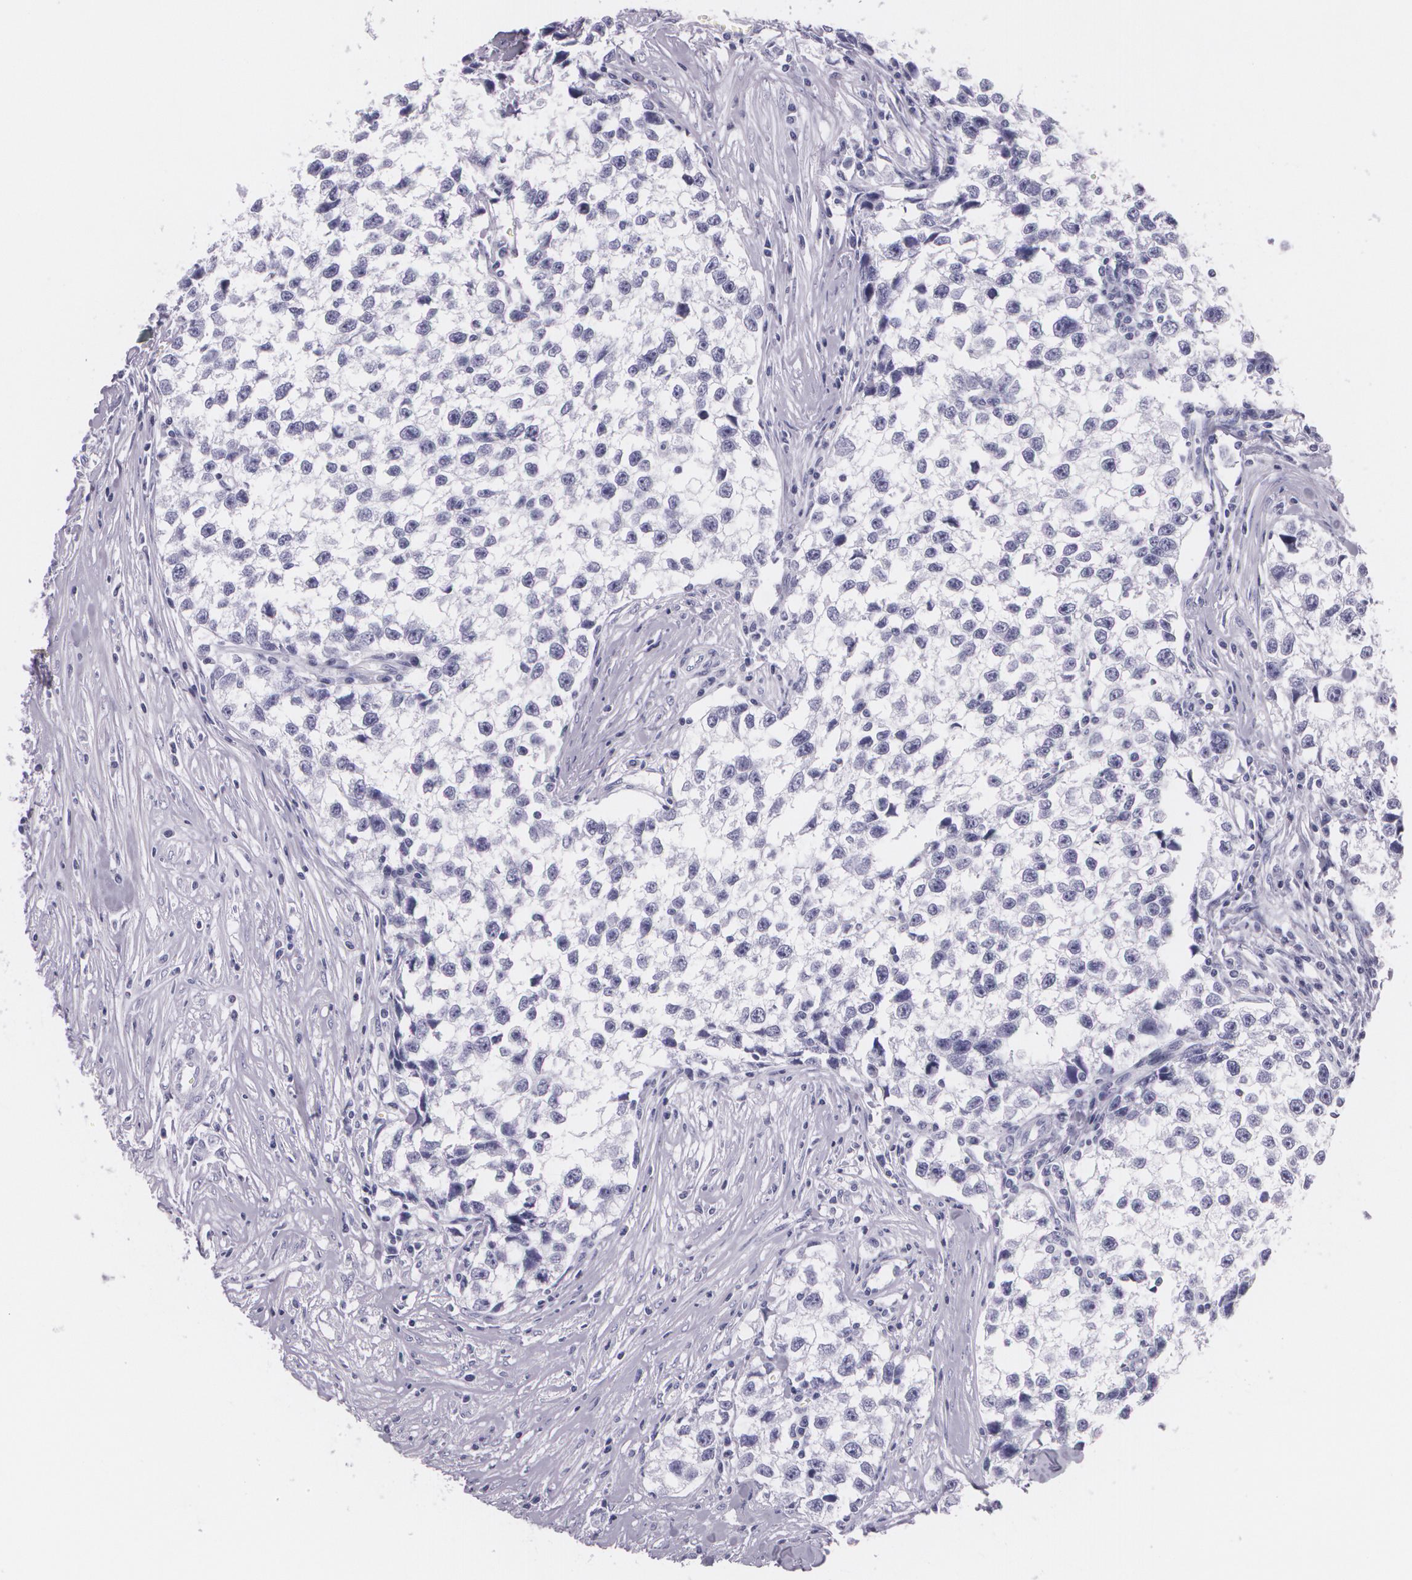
{"staining": {"intensity": "negative", "quantity": "none", "location": "none"}, "tissue": "testis cancer", "cell_type": "Tumor cells", "image_type": "cancer", "snomed": [{"axis": "morphology", "description": "Seminoma, NOS"}, {"axis": "morphology", "description": "Carcinoma, Embryonal, NOS"}, {"axis": "topography", "description": "Testis"}], "caption": "Testis cancer was stained to show a protein in brown. There is no significant positivity in tumor cells.", "gene": "DLG4", "patient": {"sex": "male", "age": 30}}